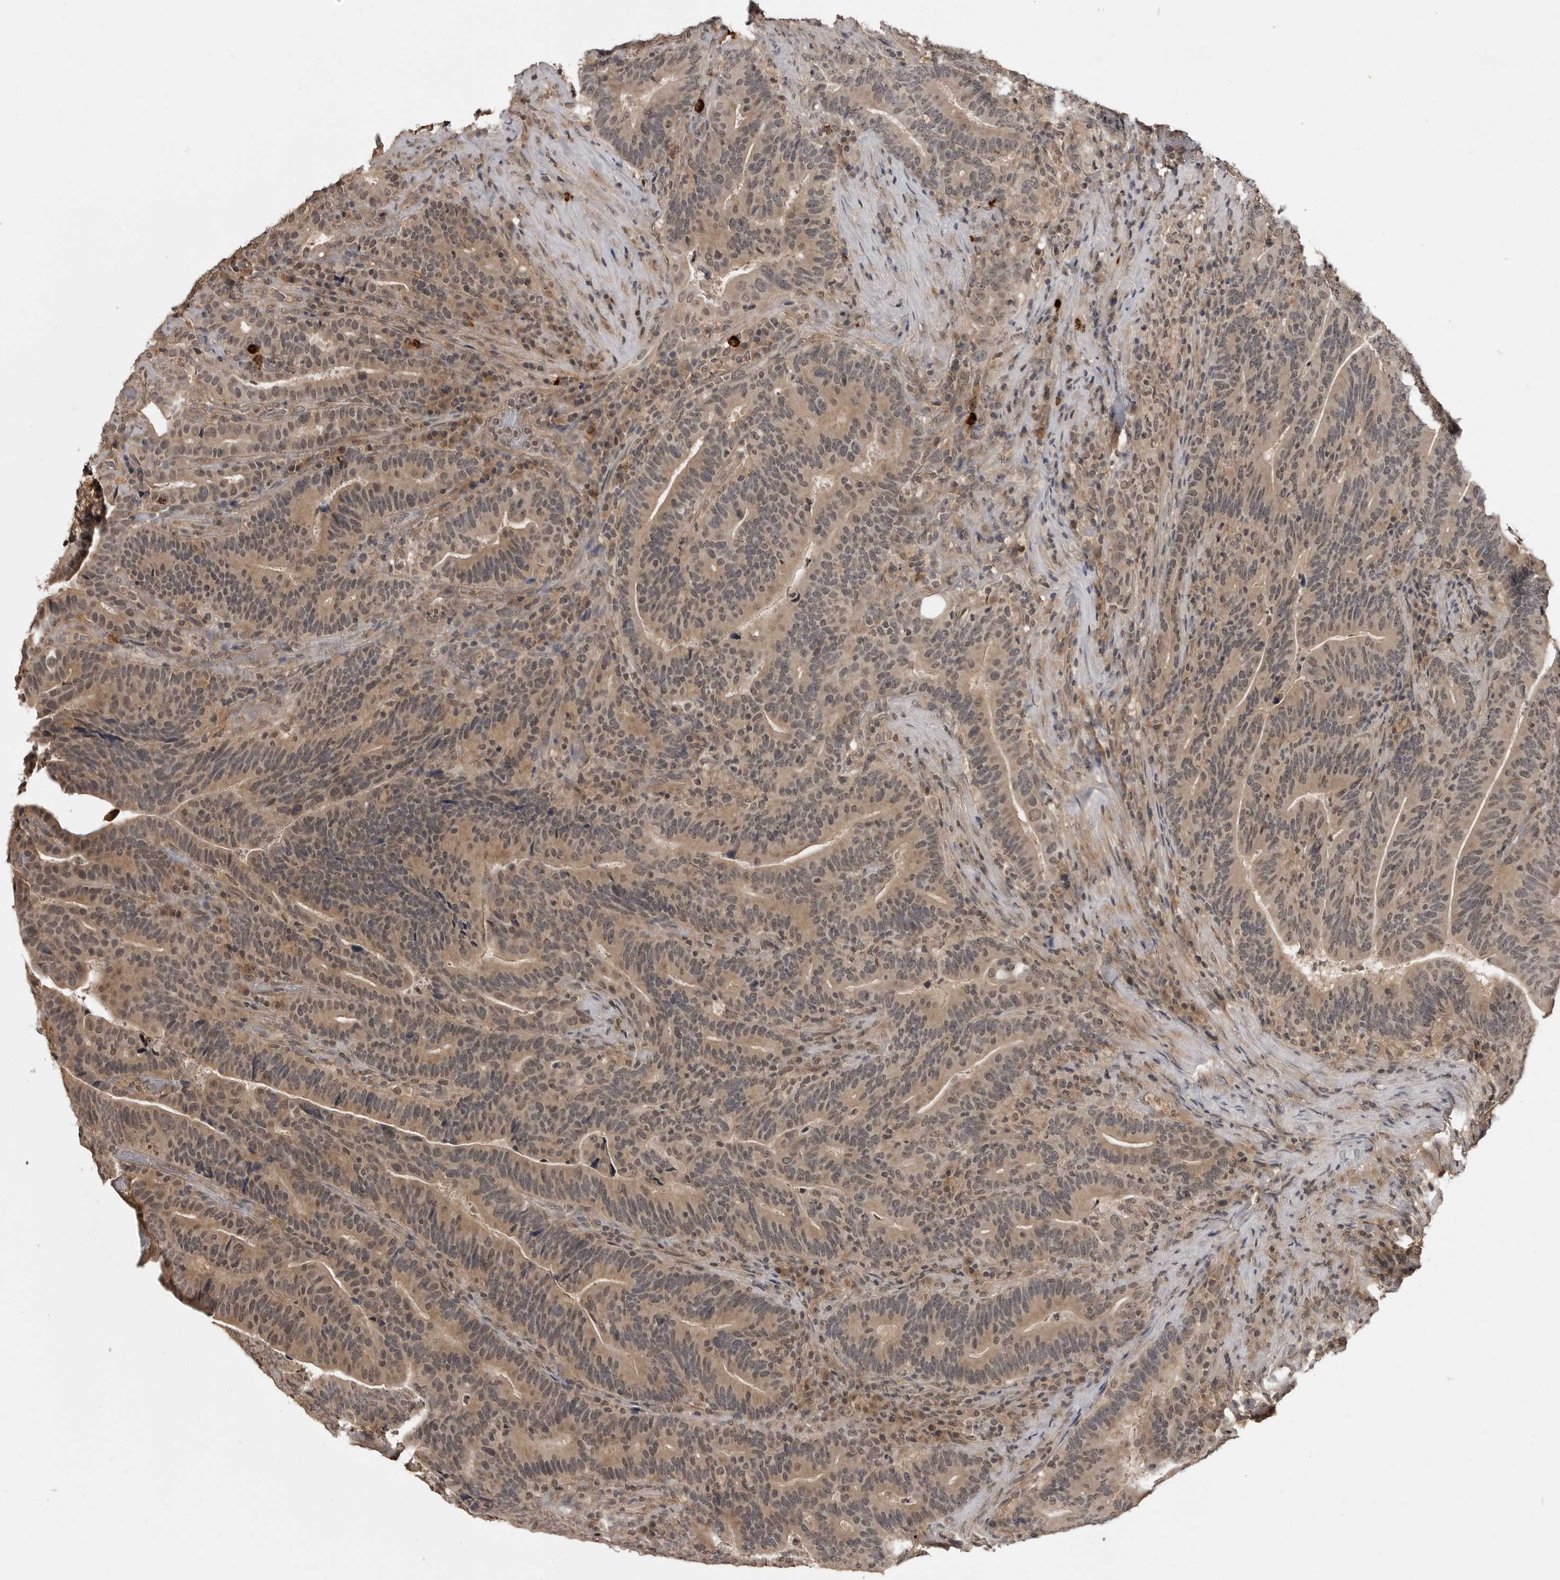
{"staining": {"intensity": "weak", "quantity": "25%-75%", "location": "cytoplasmic/membranous"}, "tissue": "colorectal cancer", "cell_type": "Tumor cells", "image_type": "cancer", "snomed": [{"axis": "morphology", "description": "Adenocarcinoma, NOS"}, {"axis": "topography", "description": "Colon"}], "caption": "Immunohistochemistry (IHC) photomicrograph of neoplastic tissue: colorectal cancer (adenocarcinoma) stained using immunohistochemistry demonstrates low levels of weak protein expression localized specifically in the cytoplasmic/membranous of tumor cells, appearing as a cytoplasmic/membranous brown color.", "gene": "IL24", "patient": {"sex": "female", "age": 66}}